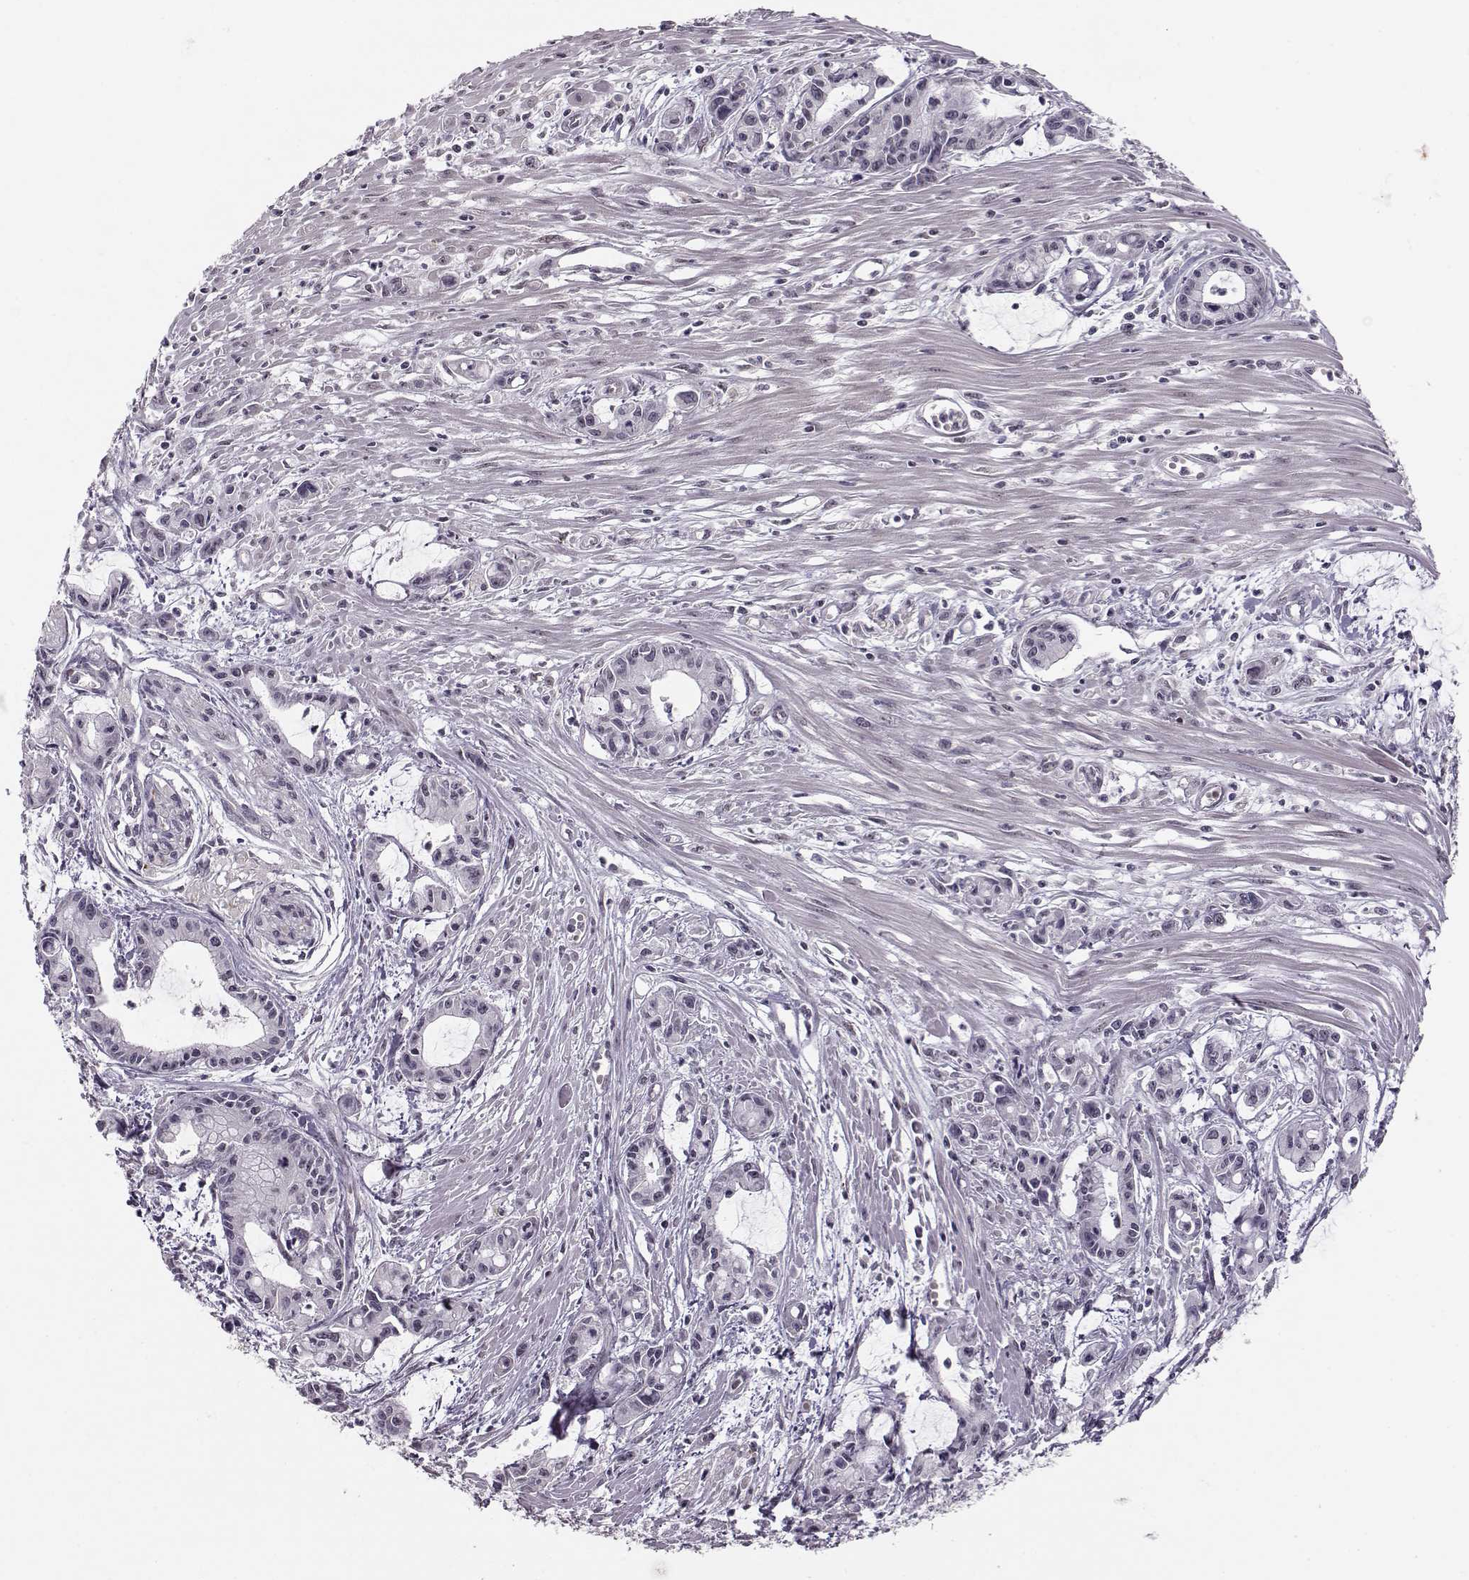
{"staining": {"intensity": "negative", "quantity": "none", "location": "none"}, "tissue": "pancreatic cancer", "cell_type": "Tumor cells", "image_type": "cancer", "snomed": [{"axis": "morphology", "description": "Adenocarcinoma, NOS"}, {"axis": "topography", "description": "Pancreas"}], "caption": "Photomicrograph shows no protein staining in tumor cells of pancreatic adenocarcinoma tissue.", "gene": "PCP4", "patient": {"sex": "male", "age": 48}}